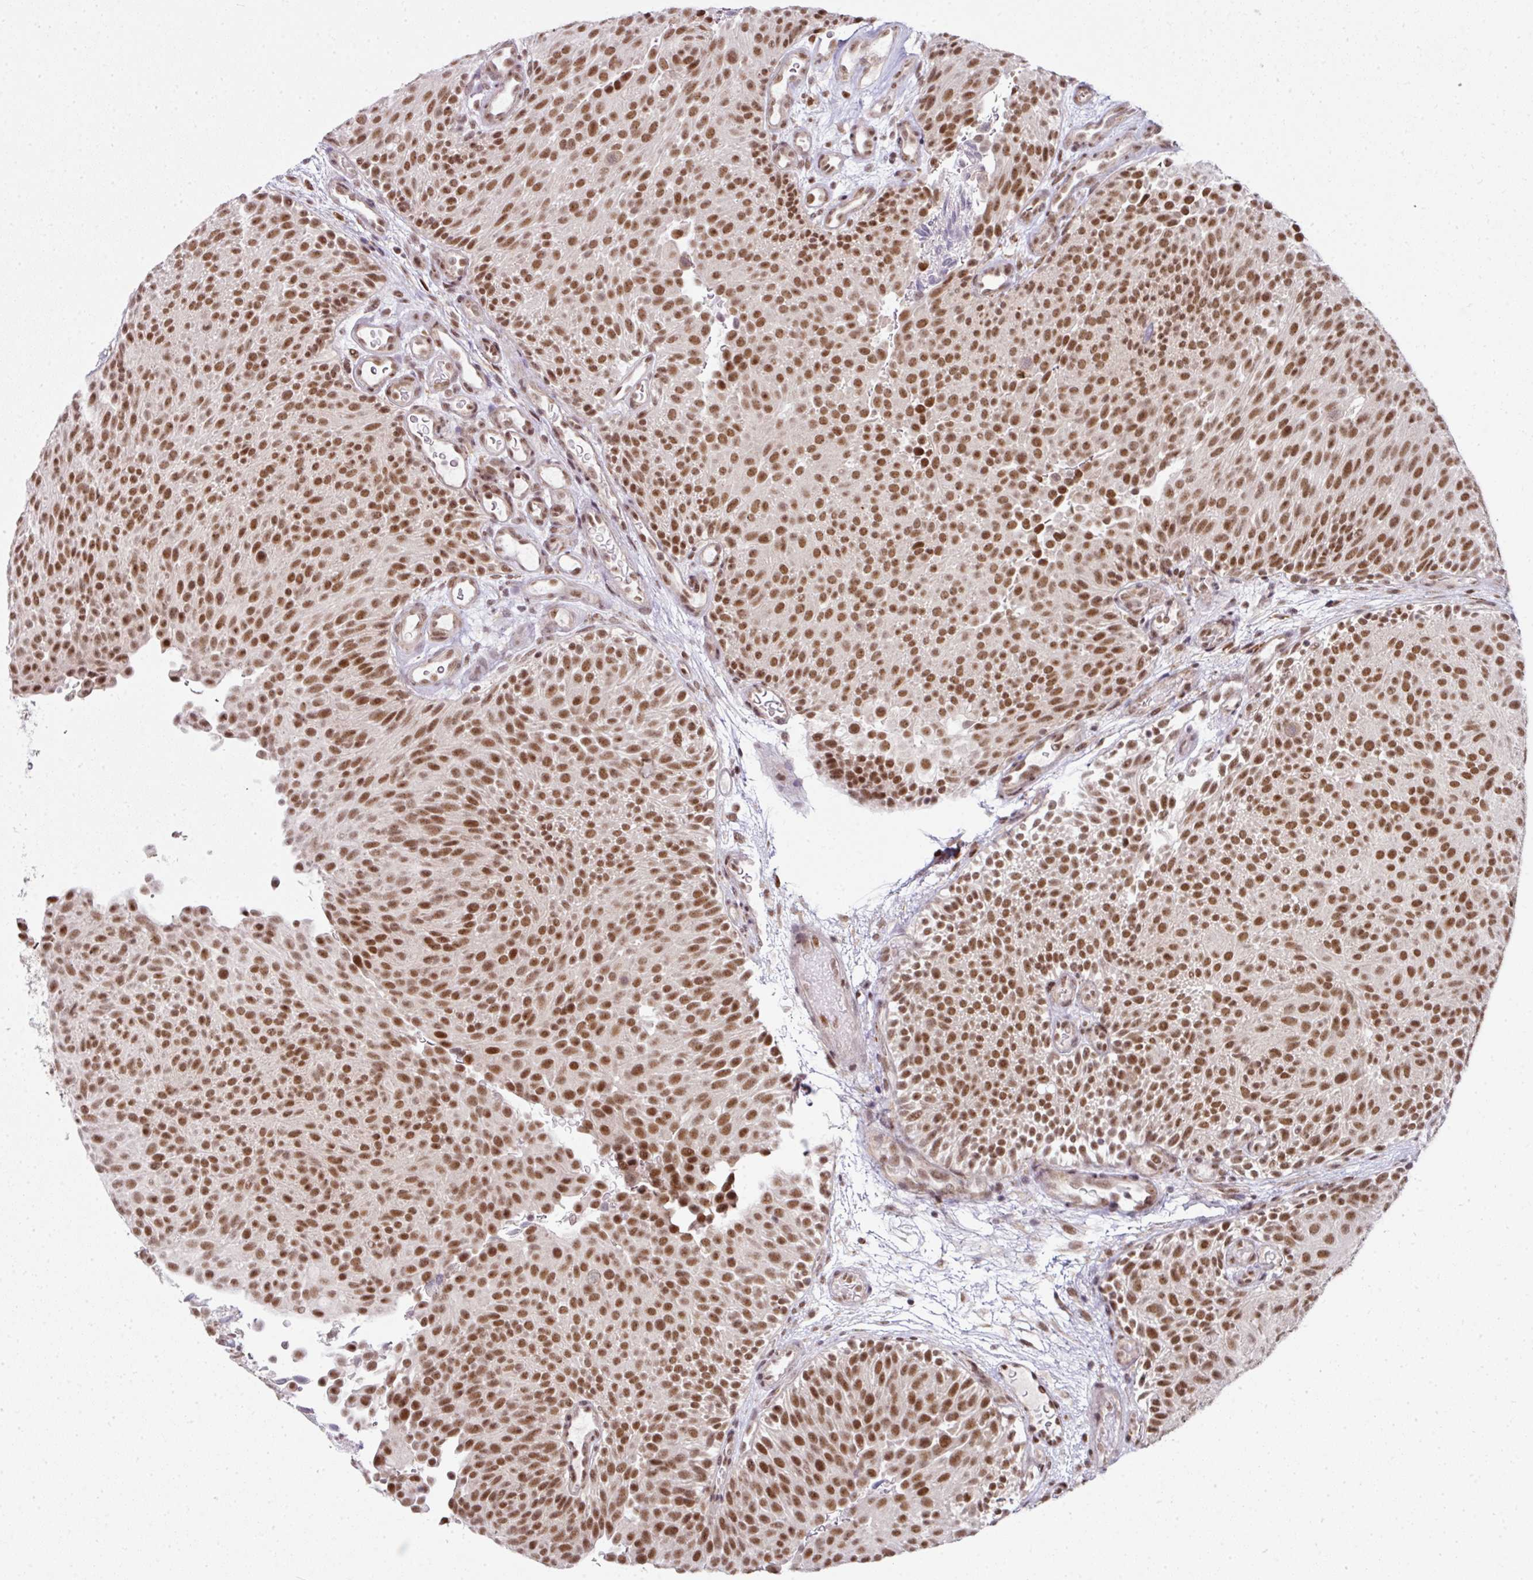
{"staining": {"intensity": "moderate", "quantity": ">75%", "location": "nuclear"}, "tissue": "urothelial cancer", "cell_type": "Tumor cells", "image_type": "cancer", "snomed": [{"axis": "morphology", "description": "Urothelial carcinoma, Low grade"}, {"axis": "topography", "description": "Urinary bladder"}], "caption": "Protein expression by immunohistochemistry reveals moderate nuclear expression in approximately >75% of tumor cells in urothelial cancer.", "gene": "NFYA", "patient": {"sex": "male", "age": 78}}